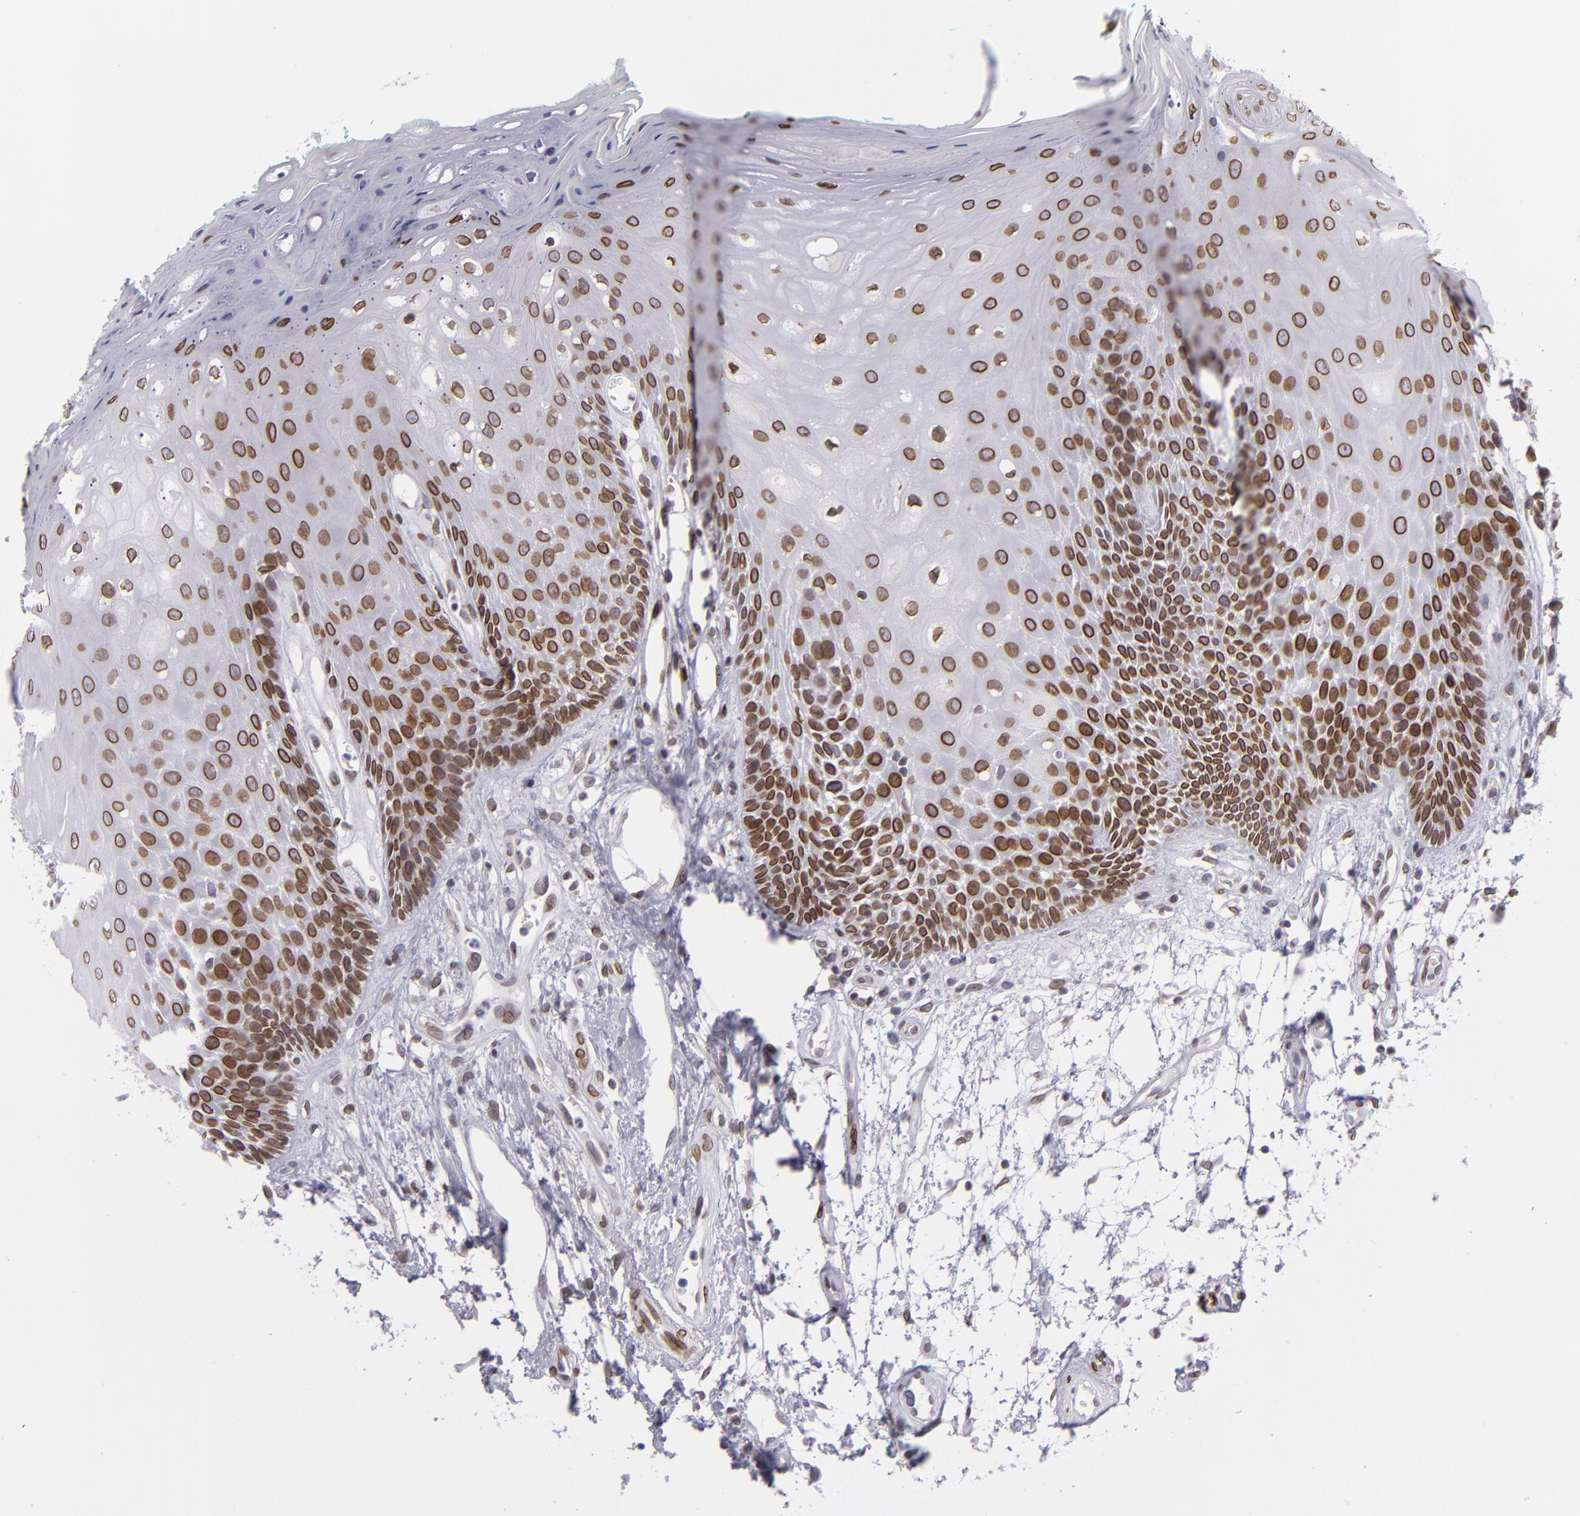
{"staining": {"intensity": "strong", "quantity": ">75%", "location": "nuclear"}, "tissue": "oral mucosa", "cell_type": "Squamous epithelial cells", "image_type": "normal", "snomed": [{"axis": "morphology", "description": "Normal tissue, NOS"}, {"axis": "morphology", "description": "Squamous cell carcinoma, NOS"}, {"axis": "topography", "description": "Skeletal muscle"}, {"axis": "topography", "description": "Oral tissue"}, {"axis": "topography", "description": "Head-Neck"}], "caption": "Immunohistochemistry (IHC) micrograph of normal human oral mucosa stained for a protein (brown), which displays high levels of strong nuclear expression in about >75% of squamous epithelial cells.", "gene": "EMD", "patient": {"sex": "female", "age": 84}}